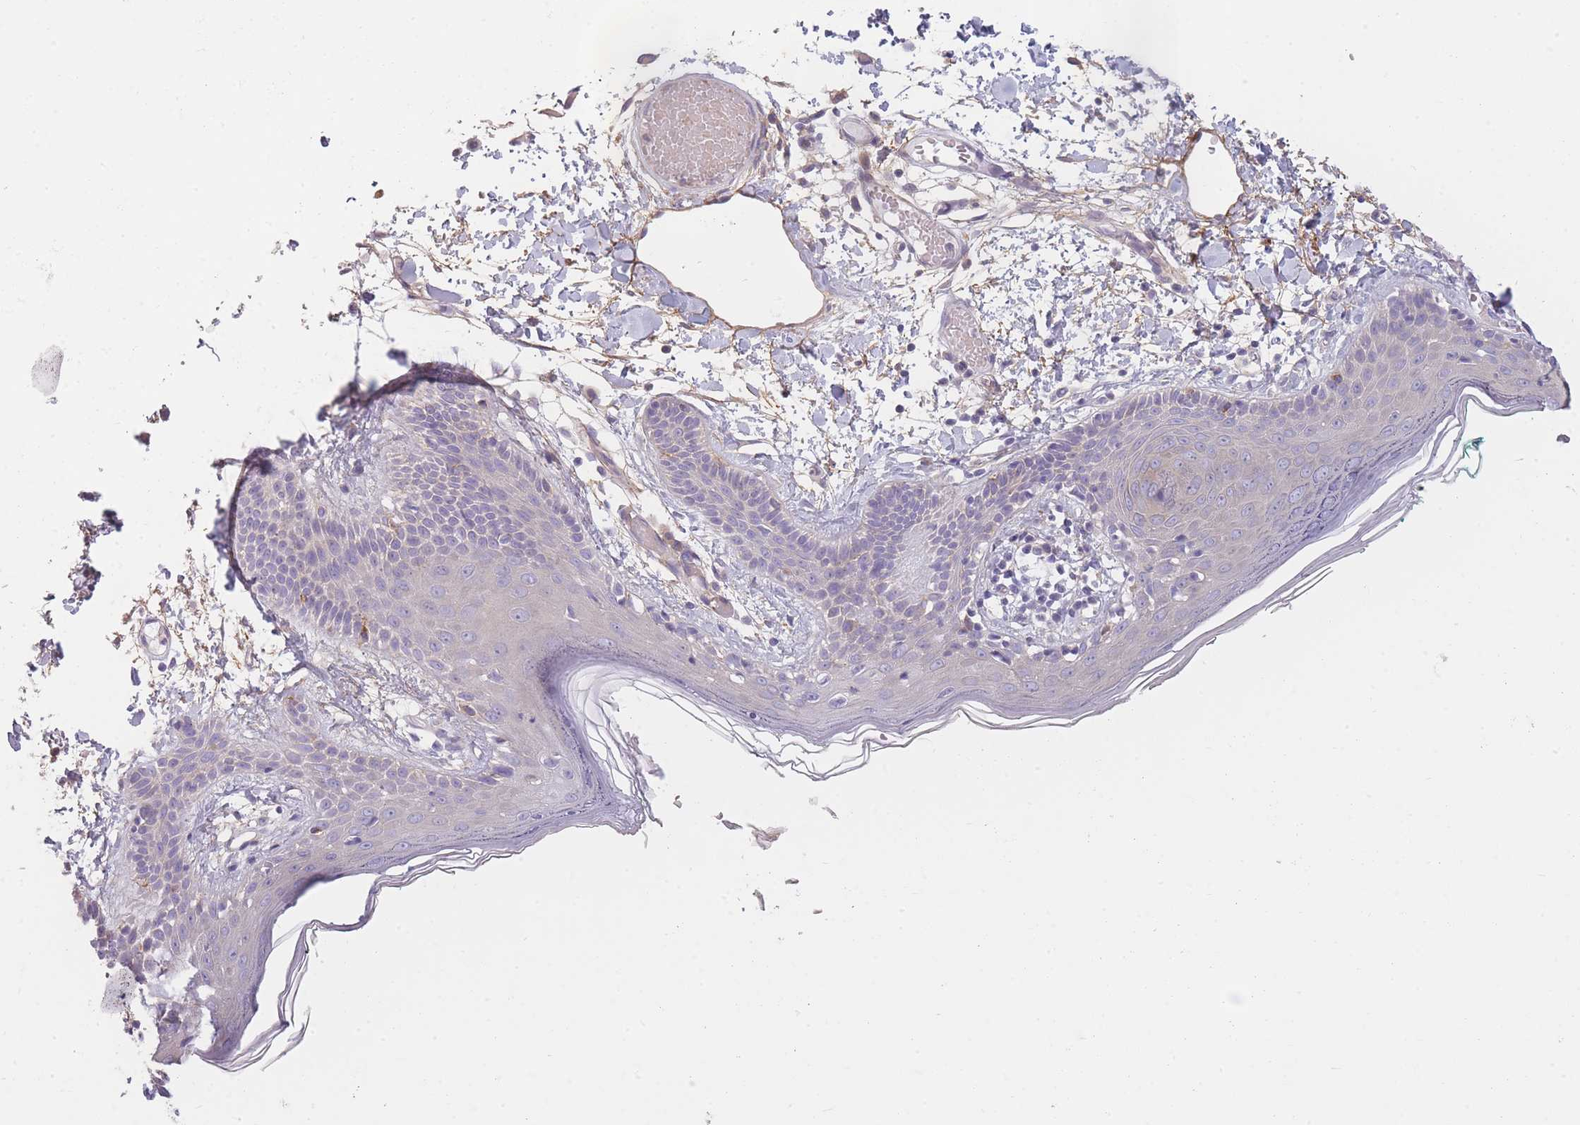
{"staining": {"intensity": "negative", "quantity": "none", "location": "none"}, "tissue": "skin", "cell_type": "Fibroblasts", "image_type": "normal", "snomed": [{"axis": "morphology", "description": "Normal tissue, NOS"}, {"axis": "topography", "description": "Skin"}], "caption": "Skin was stained to show a protein in brown. There is no significant positivity in fibroblasts.", "gene": "AP3M1", "patient": {"sex": "male", "age": 79}}